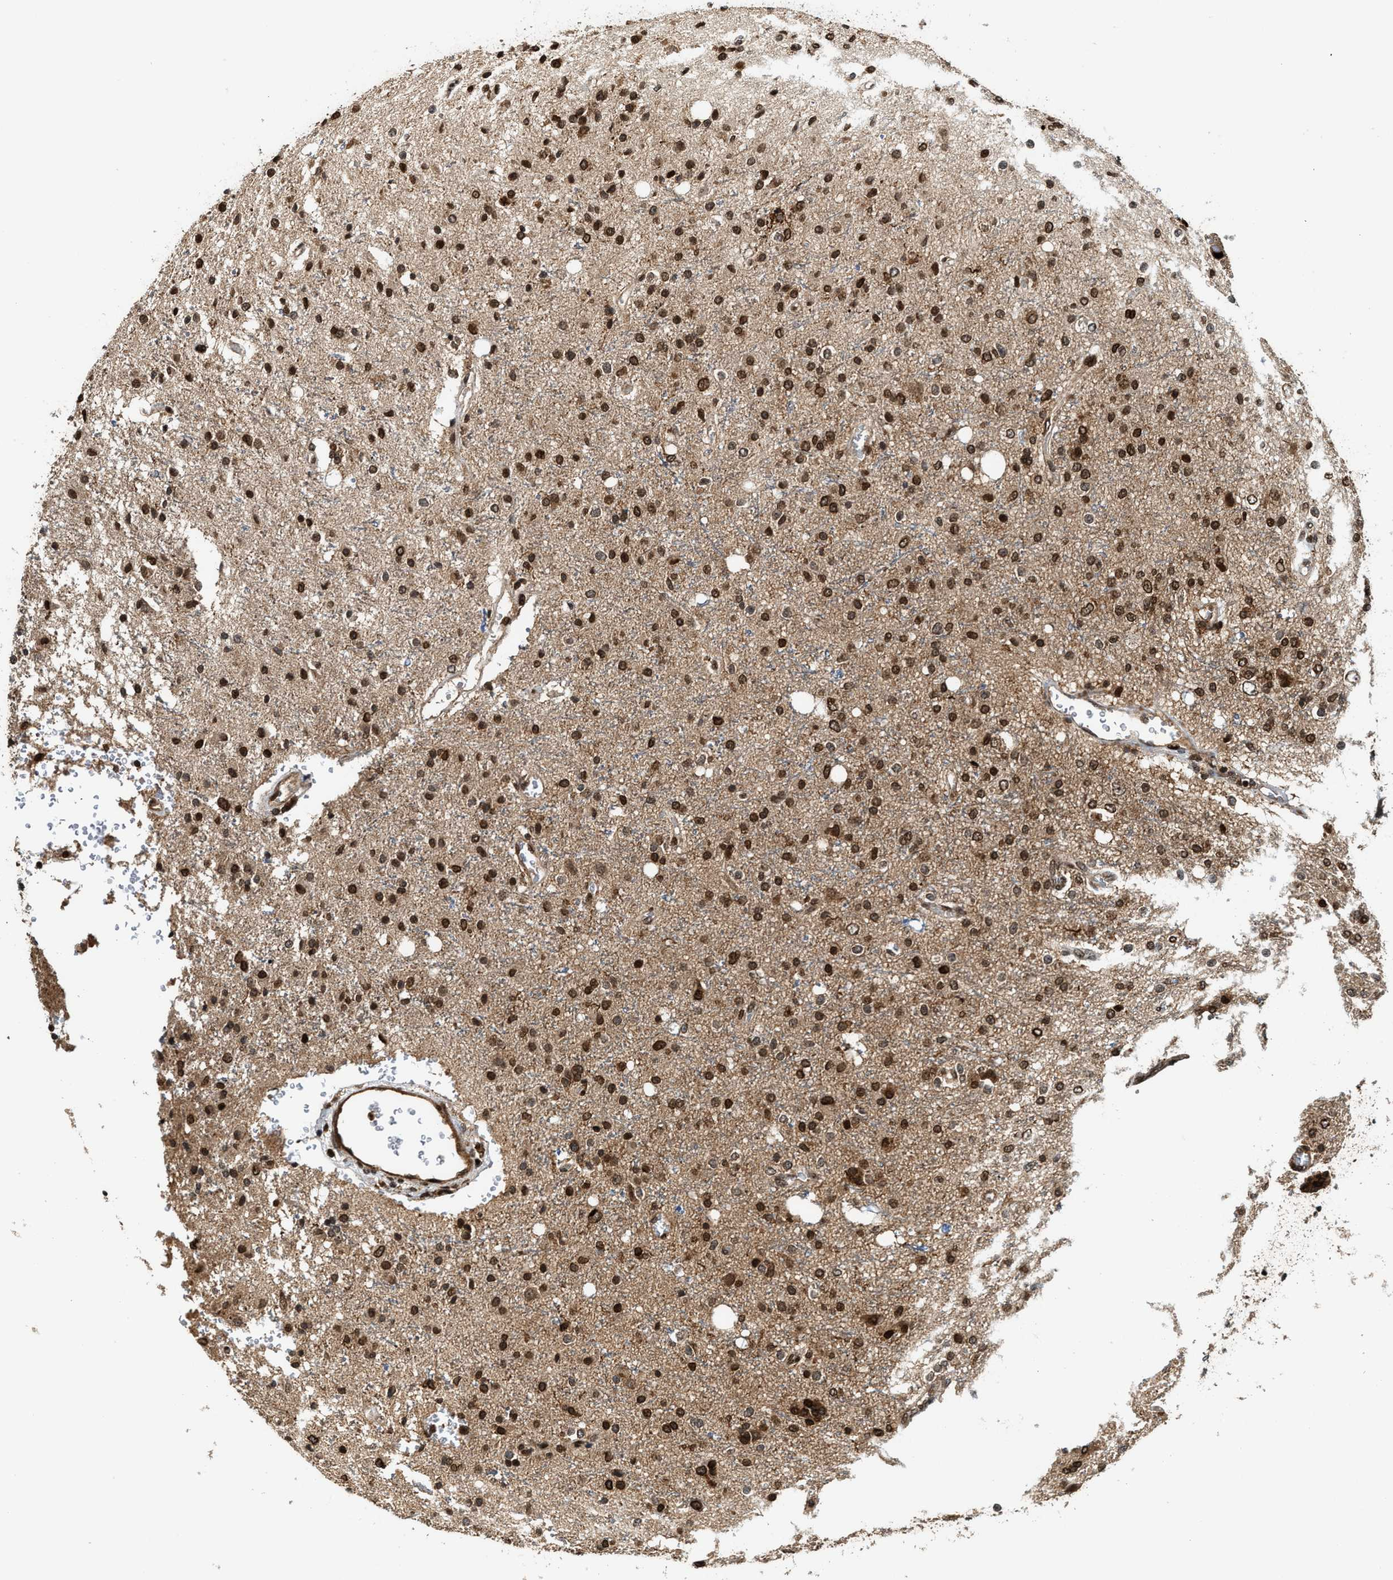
{"staining": {"intensity": "strong", "quantity": ">75%", "location": "cytoplasmic/membranous,nuclear"}, "tissue": "glioma", "cell_type": "Tumor cells", "image_type": "cancer", "snomed": [{"axis": "morphology", "description": "Glioma, malignant, High grade"}, {"axis": "topography", "description": "Brain"}], "caption": "An image showing strong cytoplasmic/membranous and nuclear expression in about >75% of tumor cells in glioma, as visualized by brown immunohistochemical staining.", "gene": "MDM2", "patient": {"sex": "male", "age": 47}}